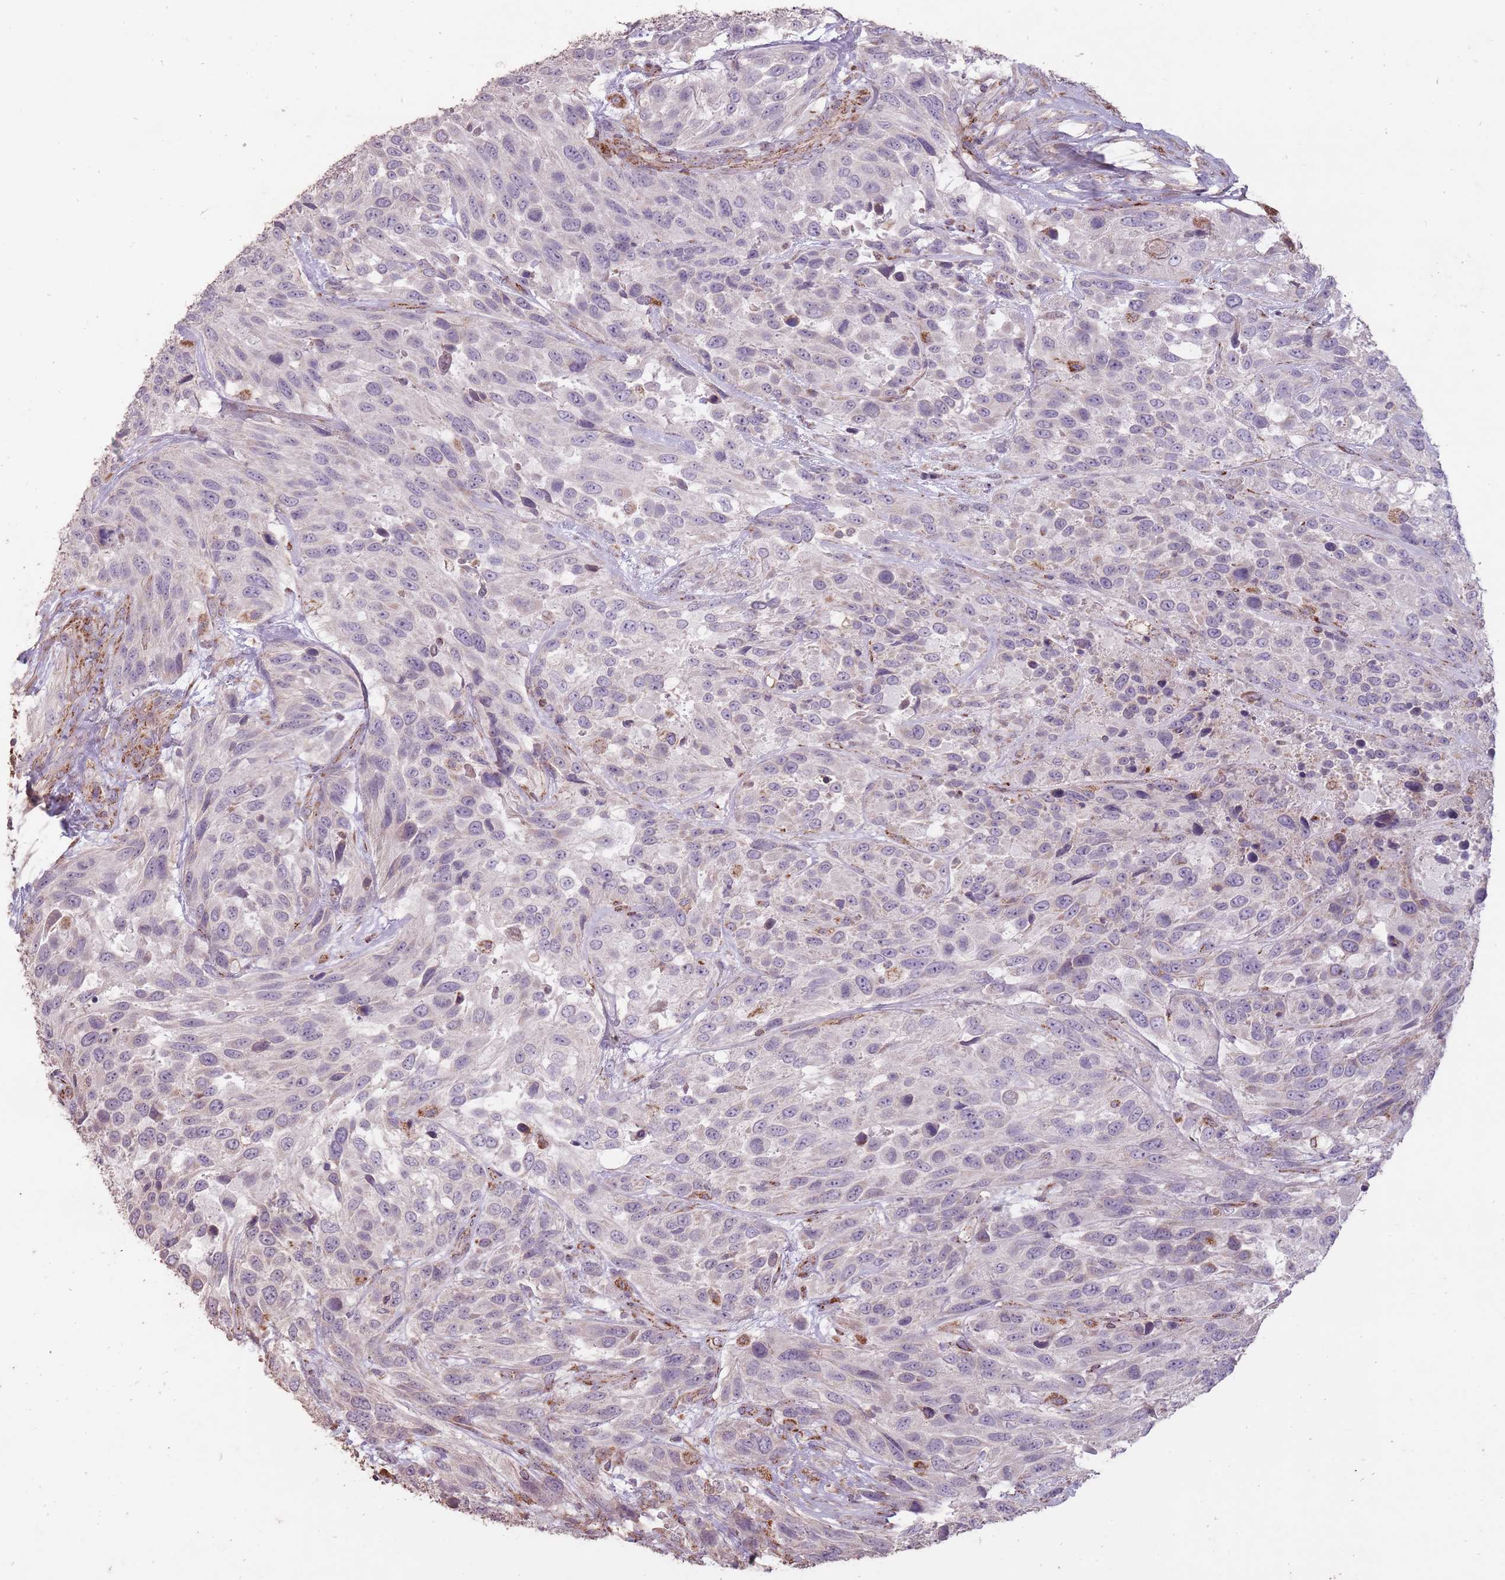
{"staining": {"intensity": "negative", "quantity": "none", "location": "none"}, "tissue": "urothelial cancer", "cell_type": "Tumor cells", "image_type": "cancer", "snomed": [{"axis": "morphology", "description": "Urothelial carcinoma, High grade"}, {"axis": "topography", "description": "Urinary bladder"}], "caption": "Tumor cells are negative for protein expression in human high-grade urothelial carcinoma. (Brightfield microscopy of DAB (3,3'-diaminobenzidine) immunohistochemistry at high magnification).", "gene": "CNOT8", "patient": {"sex": "female", "age": 70}}